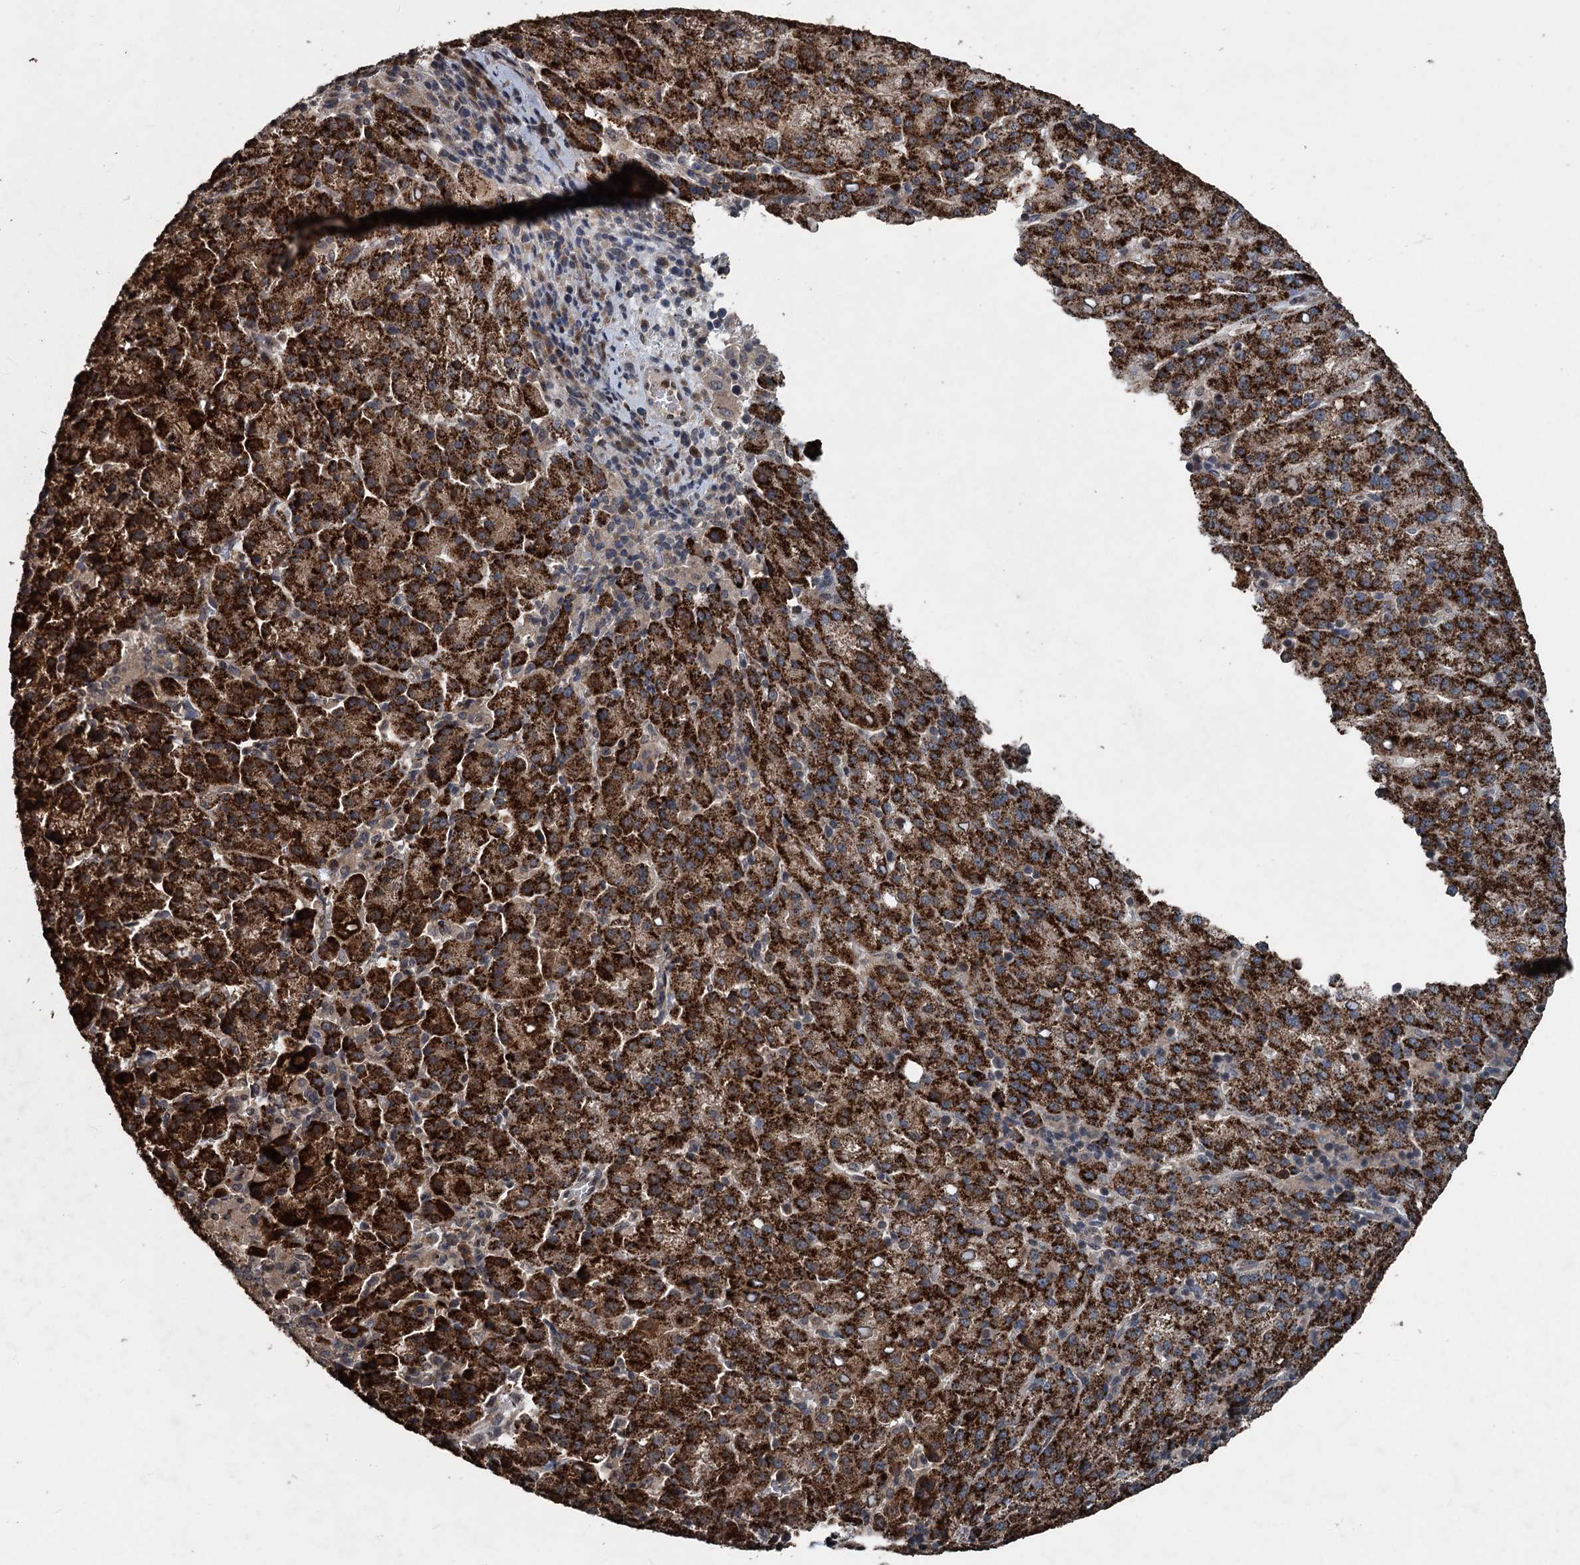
{"staining": {"intensity": "strong", "quantity": ">75%", "location": "cytoplasmic/membranous"}, "tissue": "liver cancer", "cell_type": "Tumor cells", "image_type": "cancer", "snomed": [{"axis": "morphology", "description": "Carcinoma, Hepatocellular, NOS"}, {"axis": "topography", "description": "Liver"}], "caption": "Liver cancer tissue shows strong cytoplasmic/membranous positivity in approximately >75% of tumor cells, visualized by immunohistochemistry.", "gene": "N4BP2L2", "patient": {"sex": "female", "age": 58}}